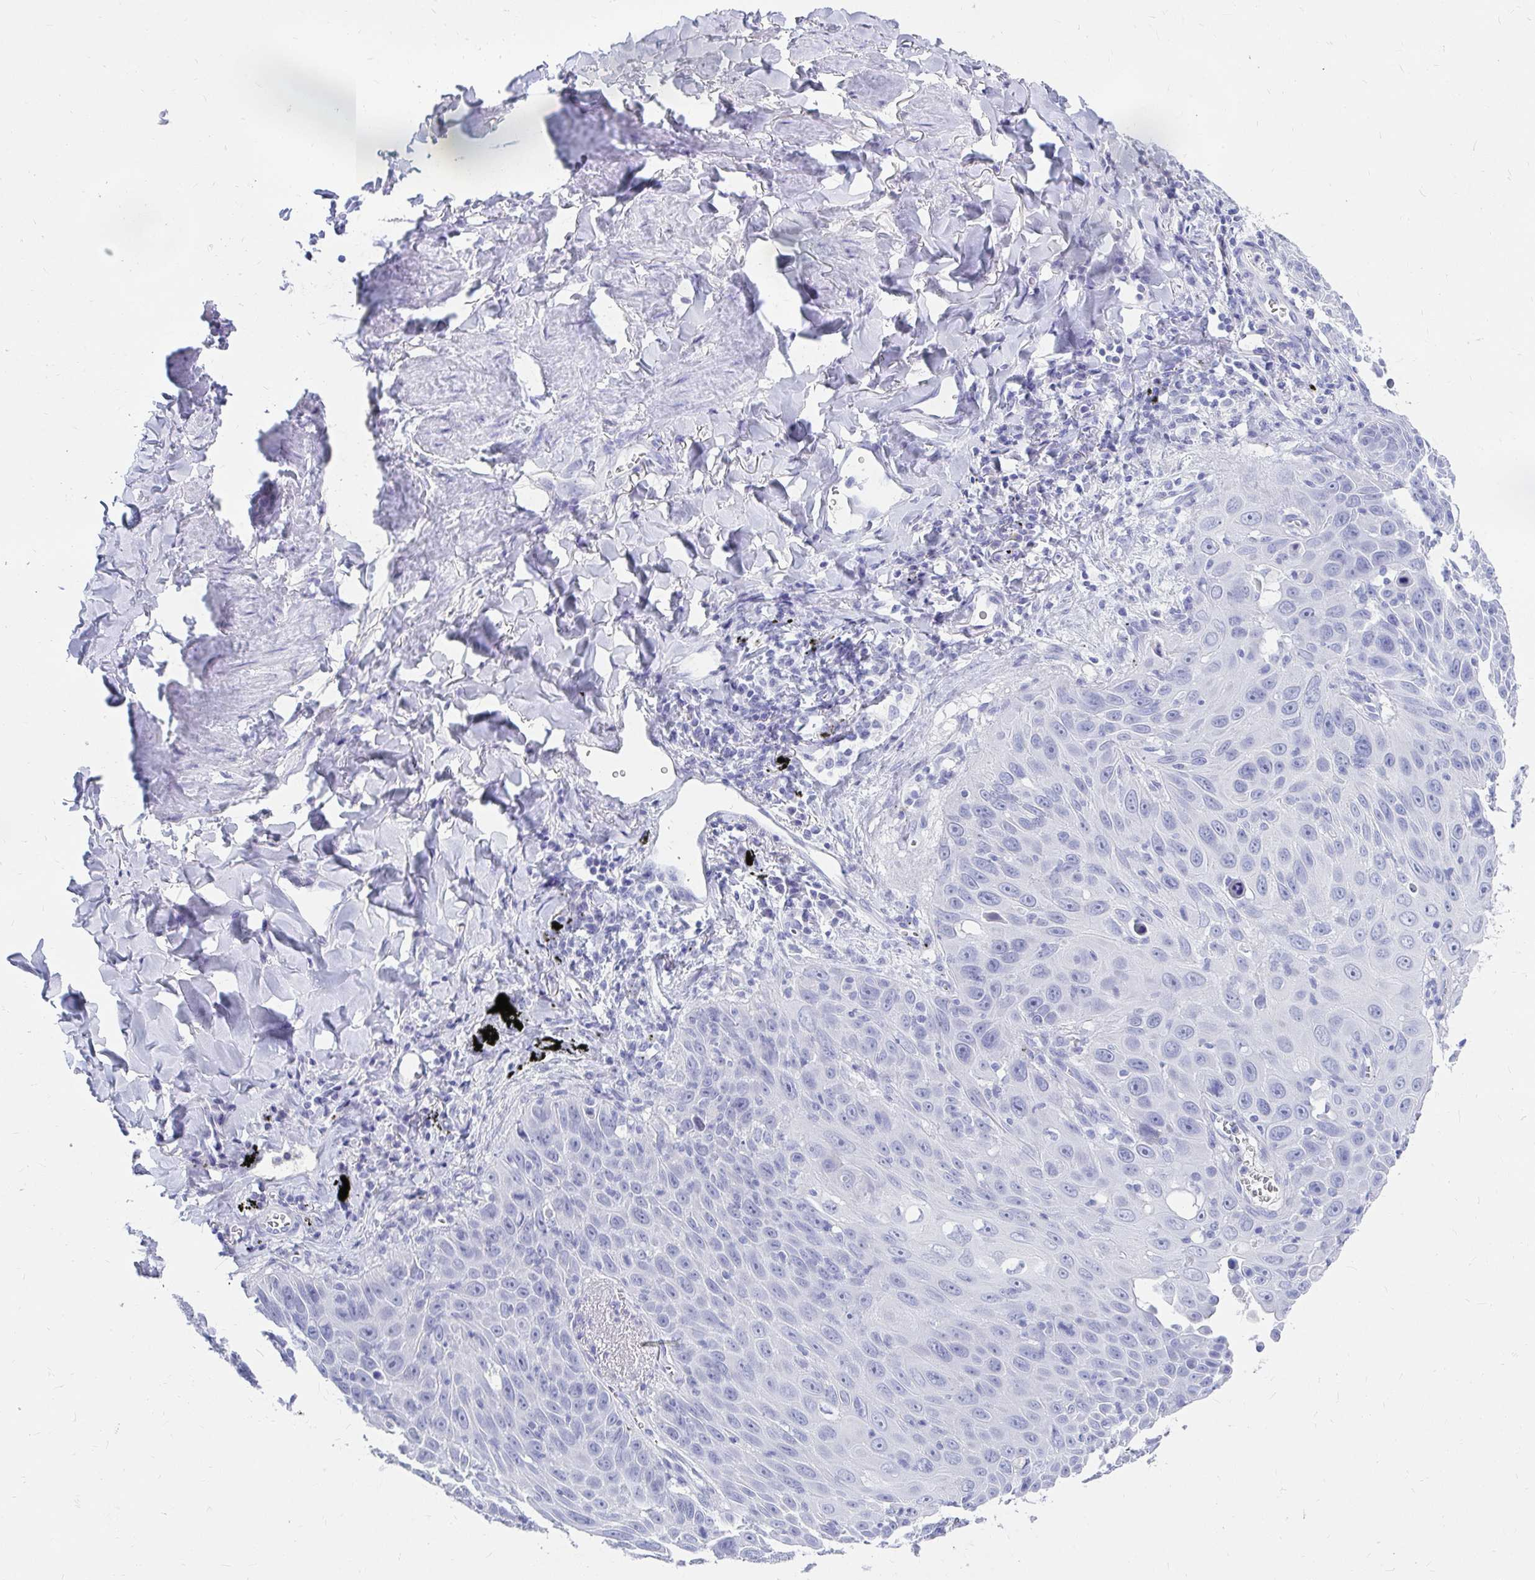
{"staining": {"intensity": "negative", "quantity": "none", "location": "none"}, "tissue": "lung cancer", "cell_type": "Tumor cells", "image_type": "cancer", "snomed": [{"axis": "morphology", "description": "Squamous cell carcinoma, NOS"}, {"axis": "morphology", "description": "Squamous cell carcinoma, metastatic, NOS"}, {"axis": "topography", "description": "Lymph node"}, {"axis": "topography", "description": "Lung"}], "caption": "Tumor cells show no significant expression in metastatic squamous cell carcinoma (lung).", "gene": "DPEP3", "patient": {"sex": "female", "age": 62}}